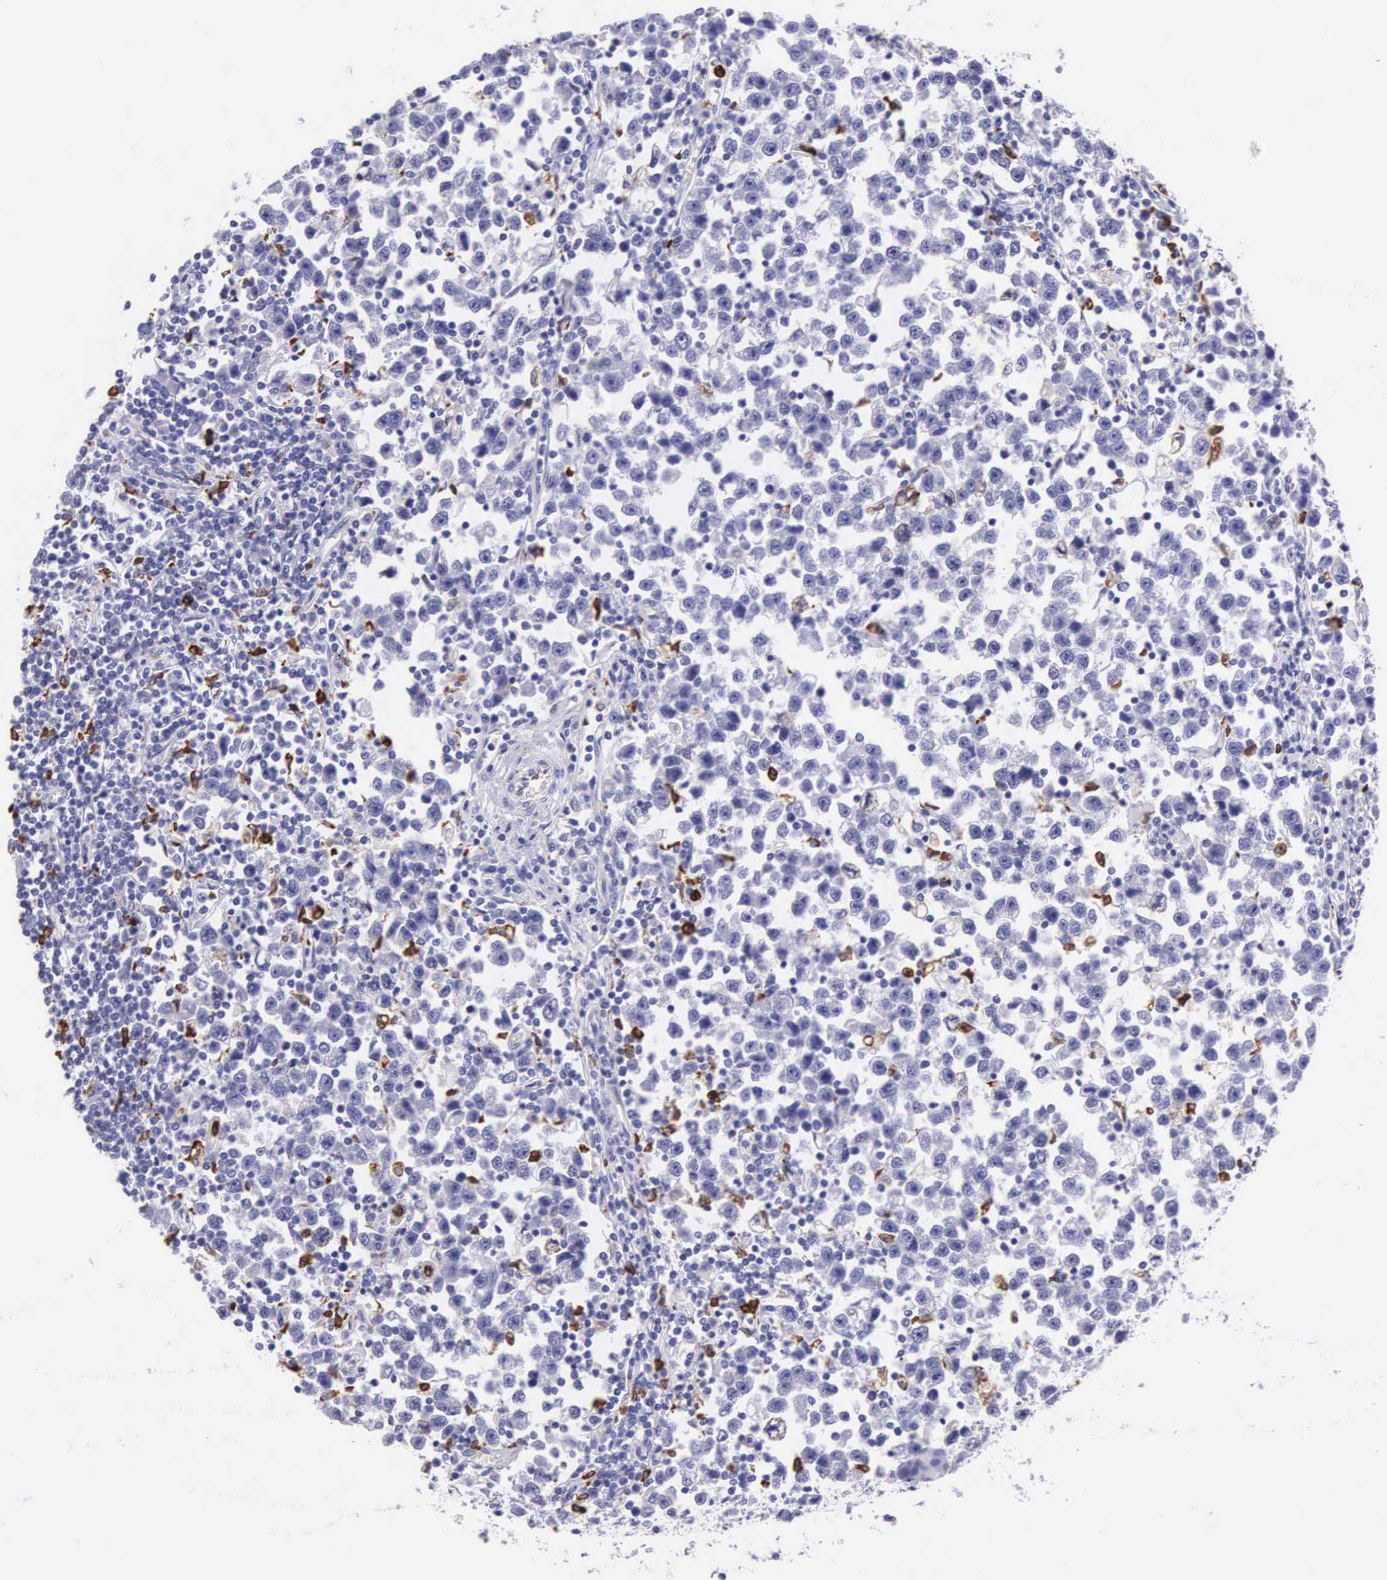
{"staining": {"intensity": "negative", "quantity": "none", "location": "none"}, "tissue": "testis cancer", "cell_type": "Tumor cells", "image_type": "cancer", "snomed": [{"axis": "morphology", "description": "Seminoma, NOS"}, {"axis": "topography", "description": "Testis"}], "caption": "IHC photomicrograph of neoplastic tissue: seminoma (testis) stained with DAB exhibits no significant protein expression in tumor cells.", "gene": "FCN1", "patient": {"sex": "male", "age": 43}}